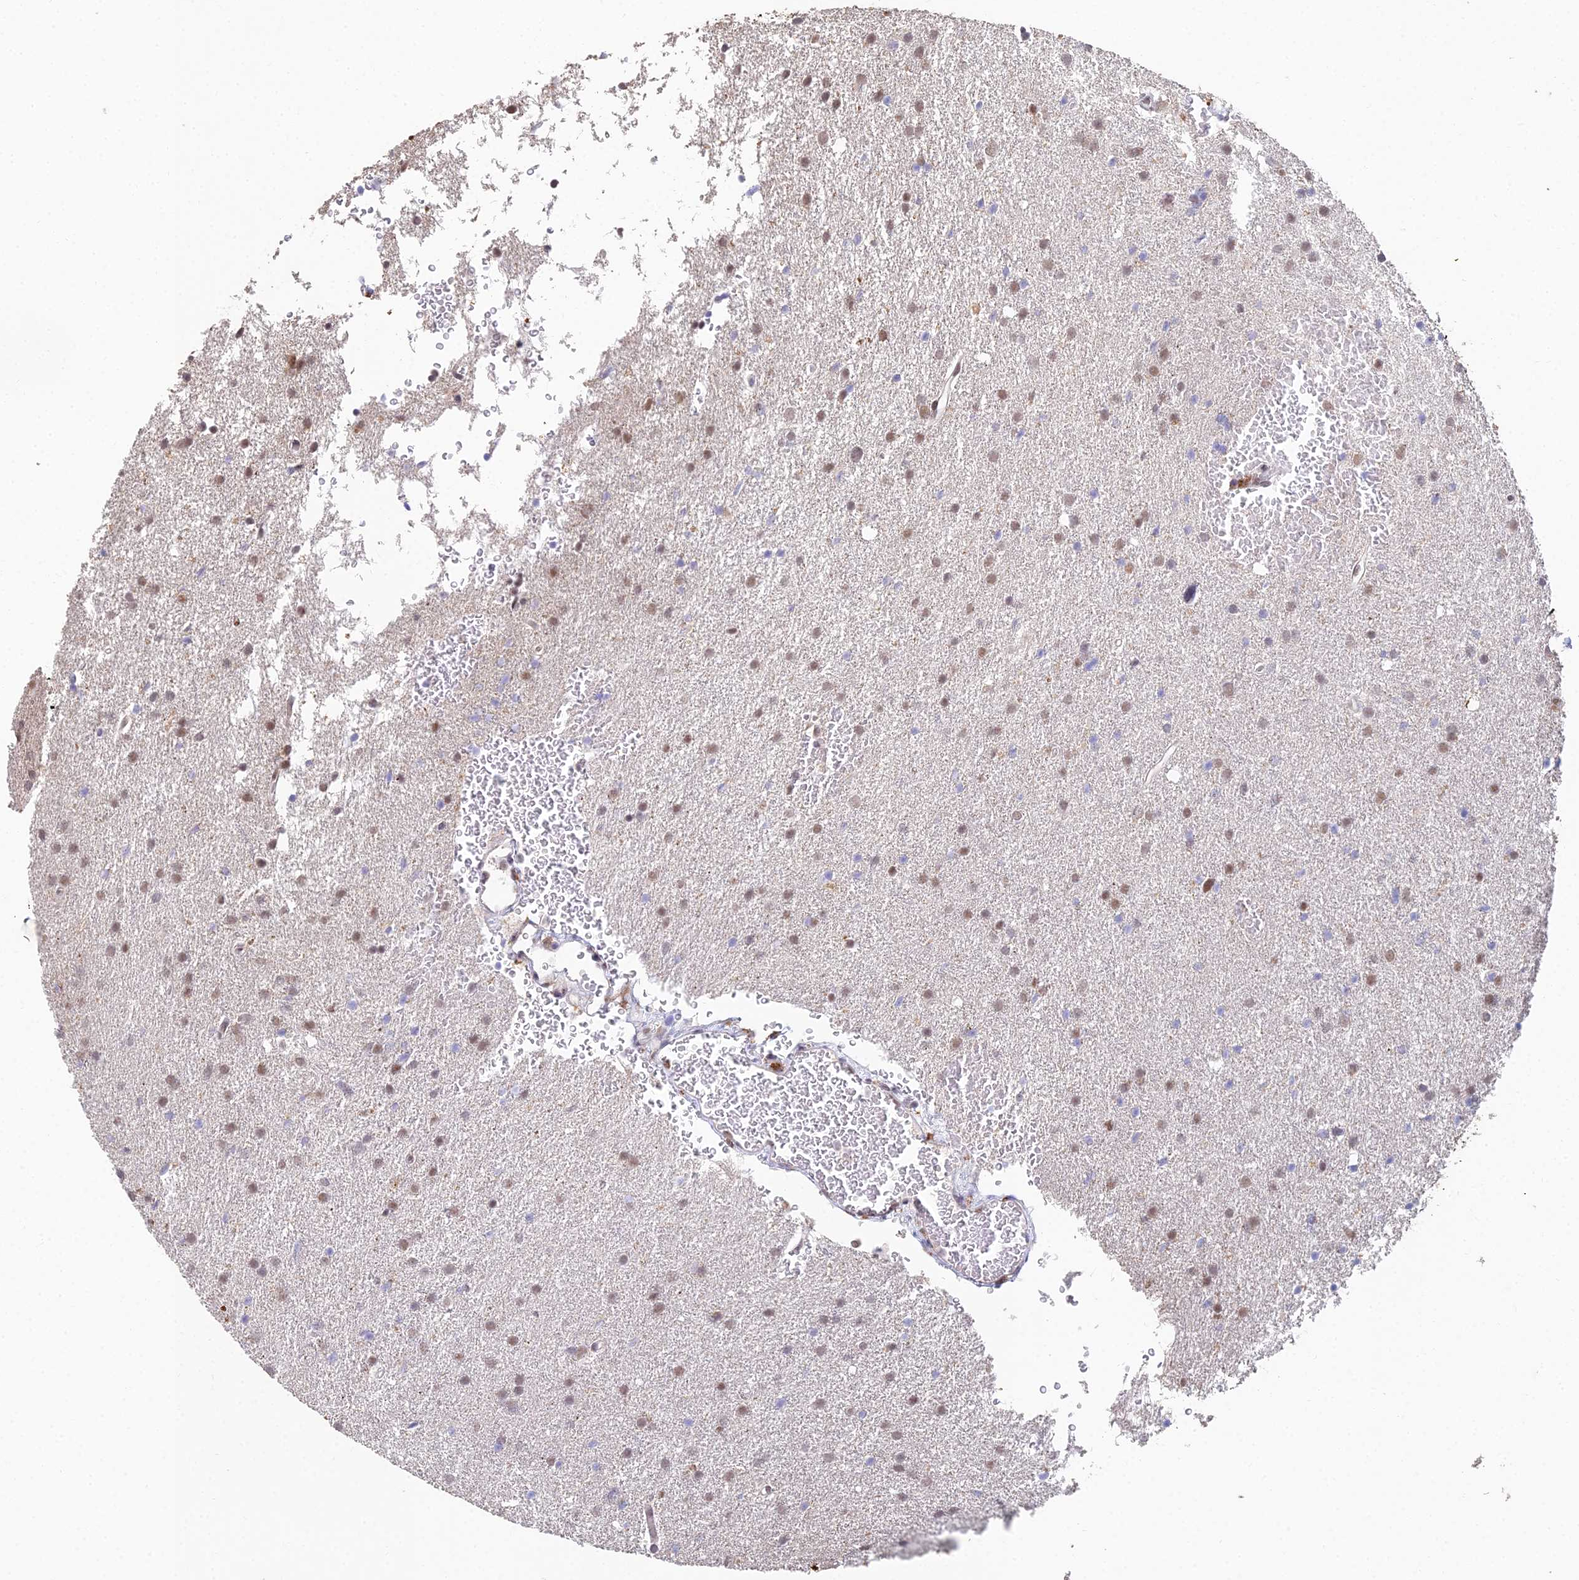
{"staining": {"intensity": "moderate", "quantity": ">75%", "location": "nuclear"}, "tissue": "glioma", "cell_type": "Tumor cells", "image_type": "cancer", "snomed": [{"axis": "morphology", "description": "Glioma, malignant, High grade"}, {"axis": "topography", "description": "Cerebral cortex"}], "caption": "Glioma stained with a brown dye displays moderate nuclear positive expression in approximately >75% of tumor cells.", "gene": "ABHD17A", "patient": {"sex": "female", "age": 36}}